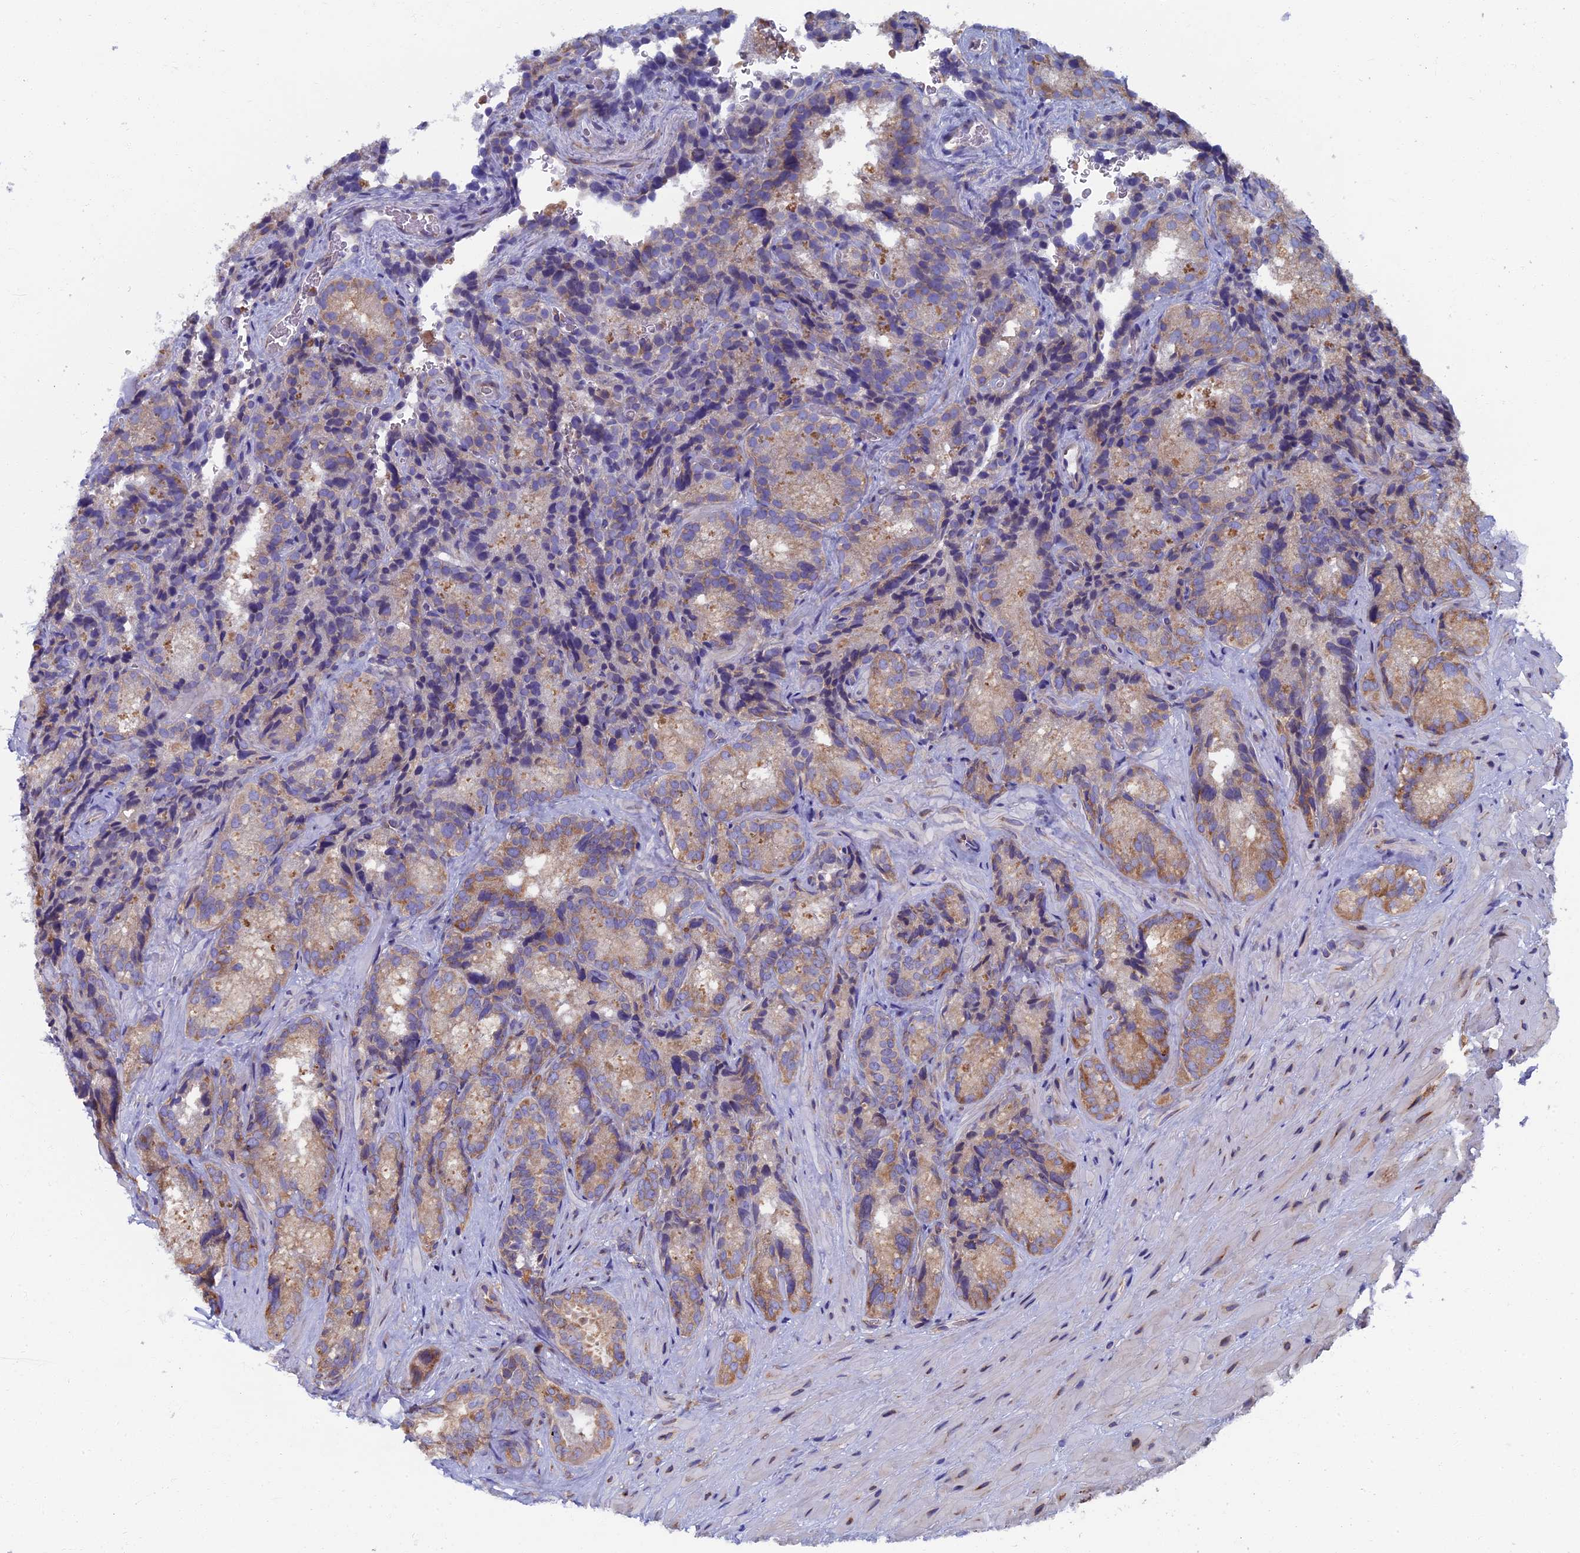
{"staining": {"intensity": "moderate", "quantity": "<25%", "location": "cytoplasmic/membranous"}, "tissue": "seminal vesicle", "cell_type": "Glandular cells", "image_type": "normal", "snomed": [{"axis": "morphology", "description": "Normal tissue, NOS"}, {"axis": "topography", "description": "Seminal veicle"}], "caption": "This image demonstrates normal seminal vesicle stained with immunohistochemistry (IHC) to label a protein in brown. The cytoplasmic/membranous of glandular cells show moderate positivity for the protein. Nuclei are counter-stained blue.", "gene": "YBX1", "patient": {"sex": "male", "age": 58}}